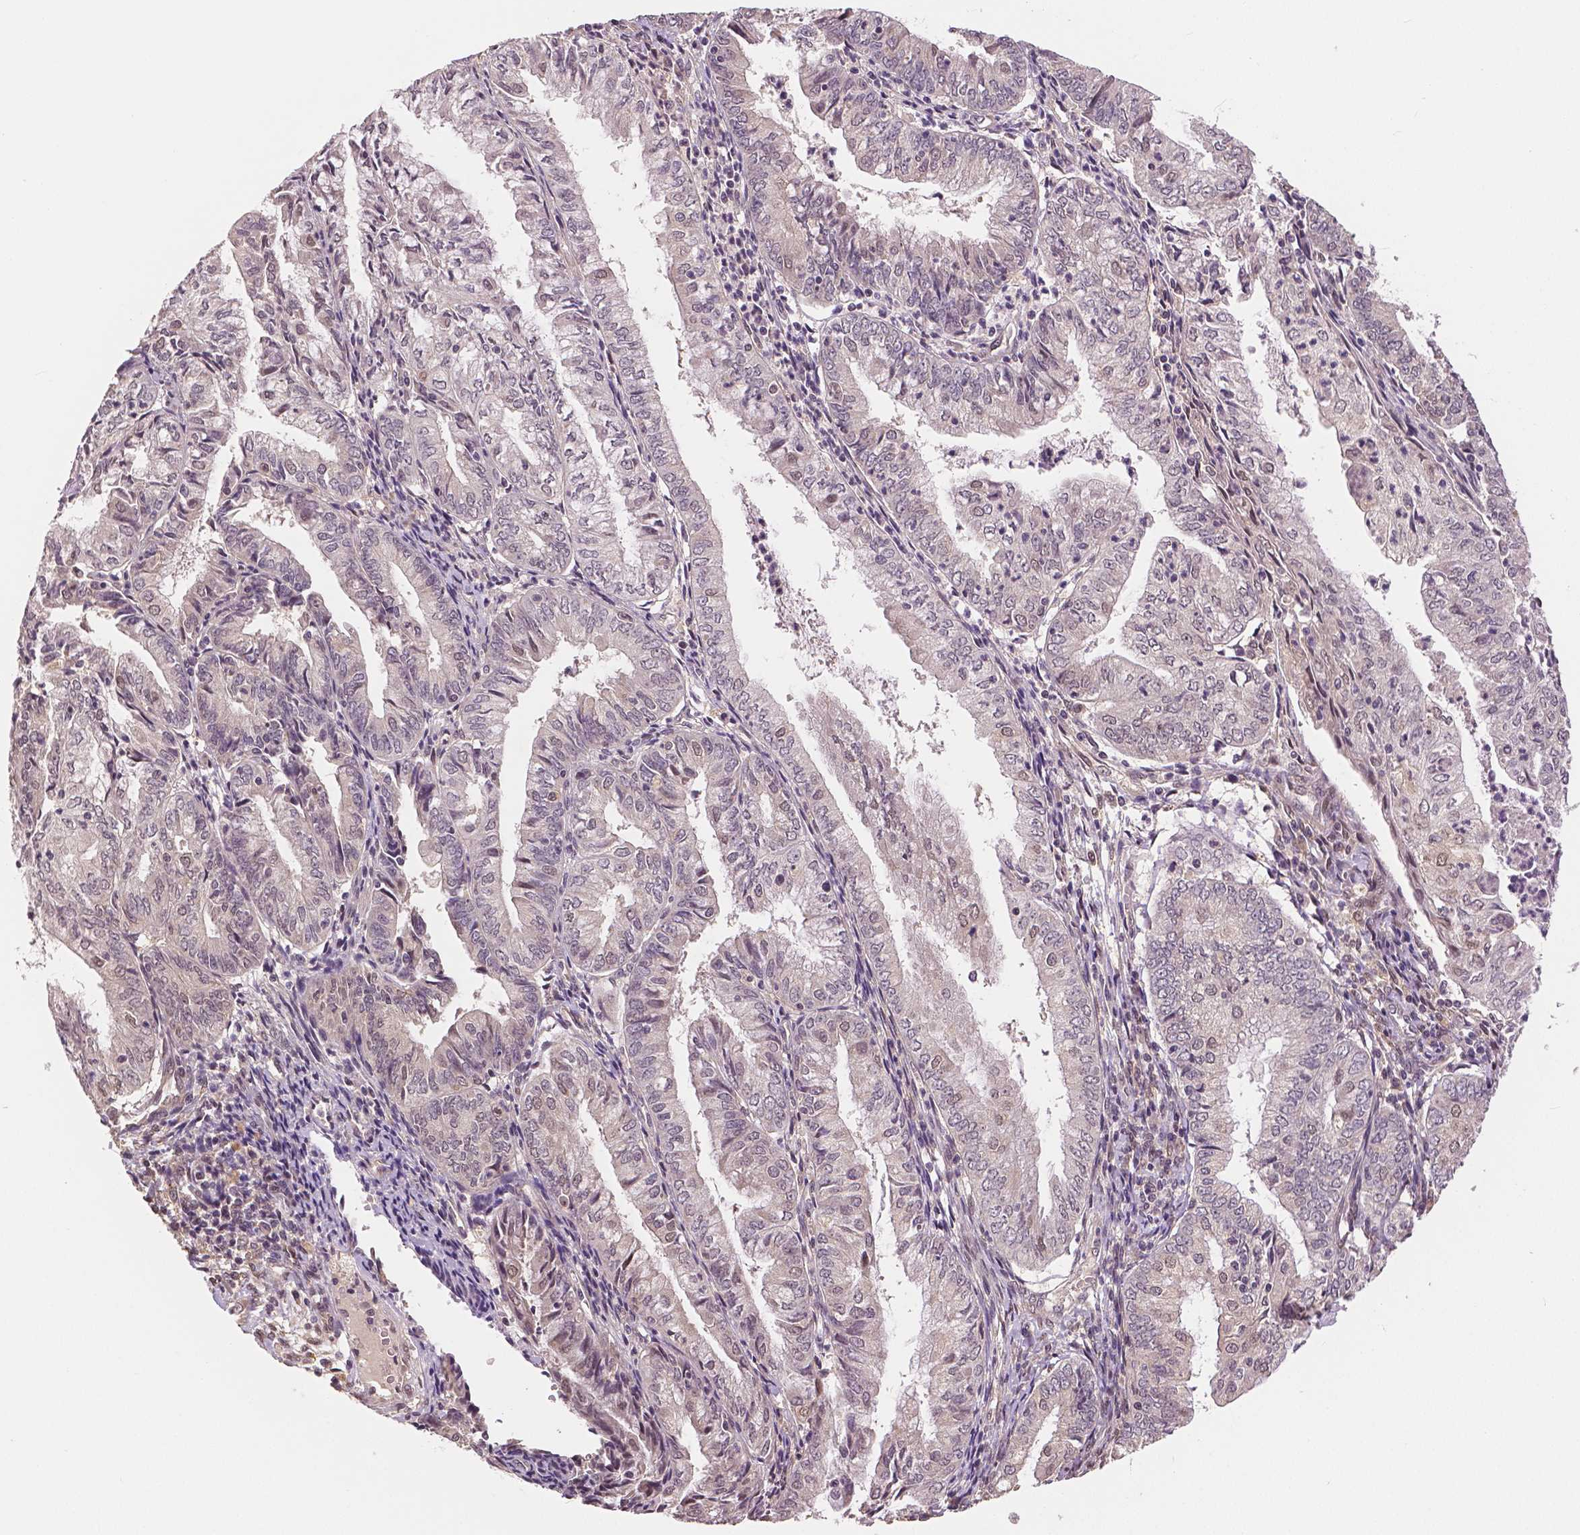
{"staining": {"intensity": "negative", "quantity": "none", "location": "none"}, "tissue": "endometrial cancer", "cell_type": "Tumor cells", "image_type": "cancer", "snomed": [{"axis": "morphology", "description": "Adenocarcinoma, NOS"}, {"axis": "topography", "description": "Endometrium"}], "caption": "Immunohistochemical staining of endometrial adenocarcinoma shows no significant positivity in tumor cells. Nuclei are stained in blue.", "gene": "MAP1LC3B", "patient": {"sex": "female", "age": 55}}